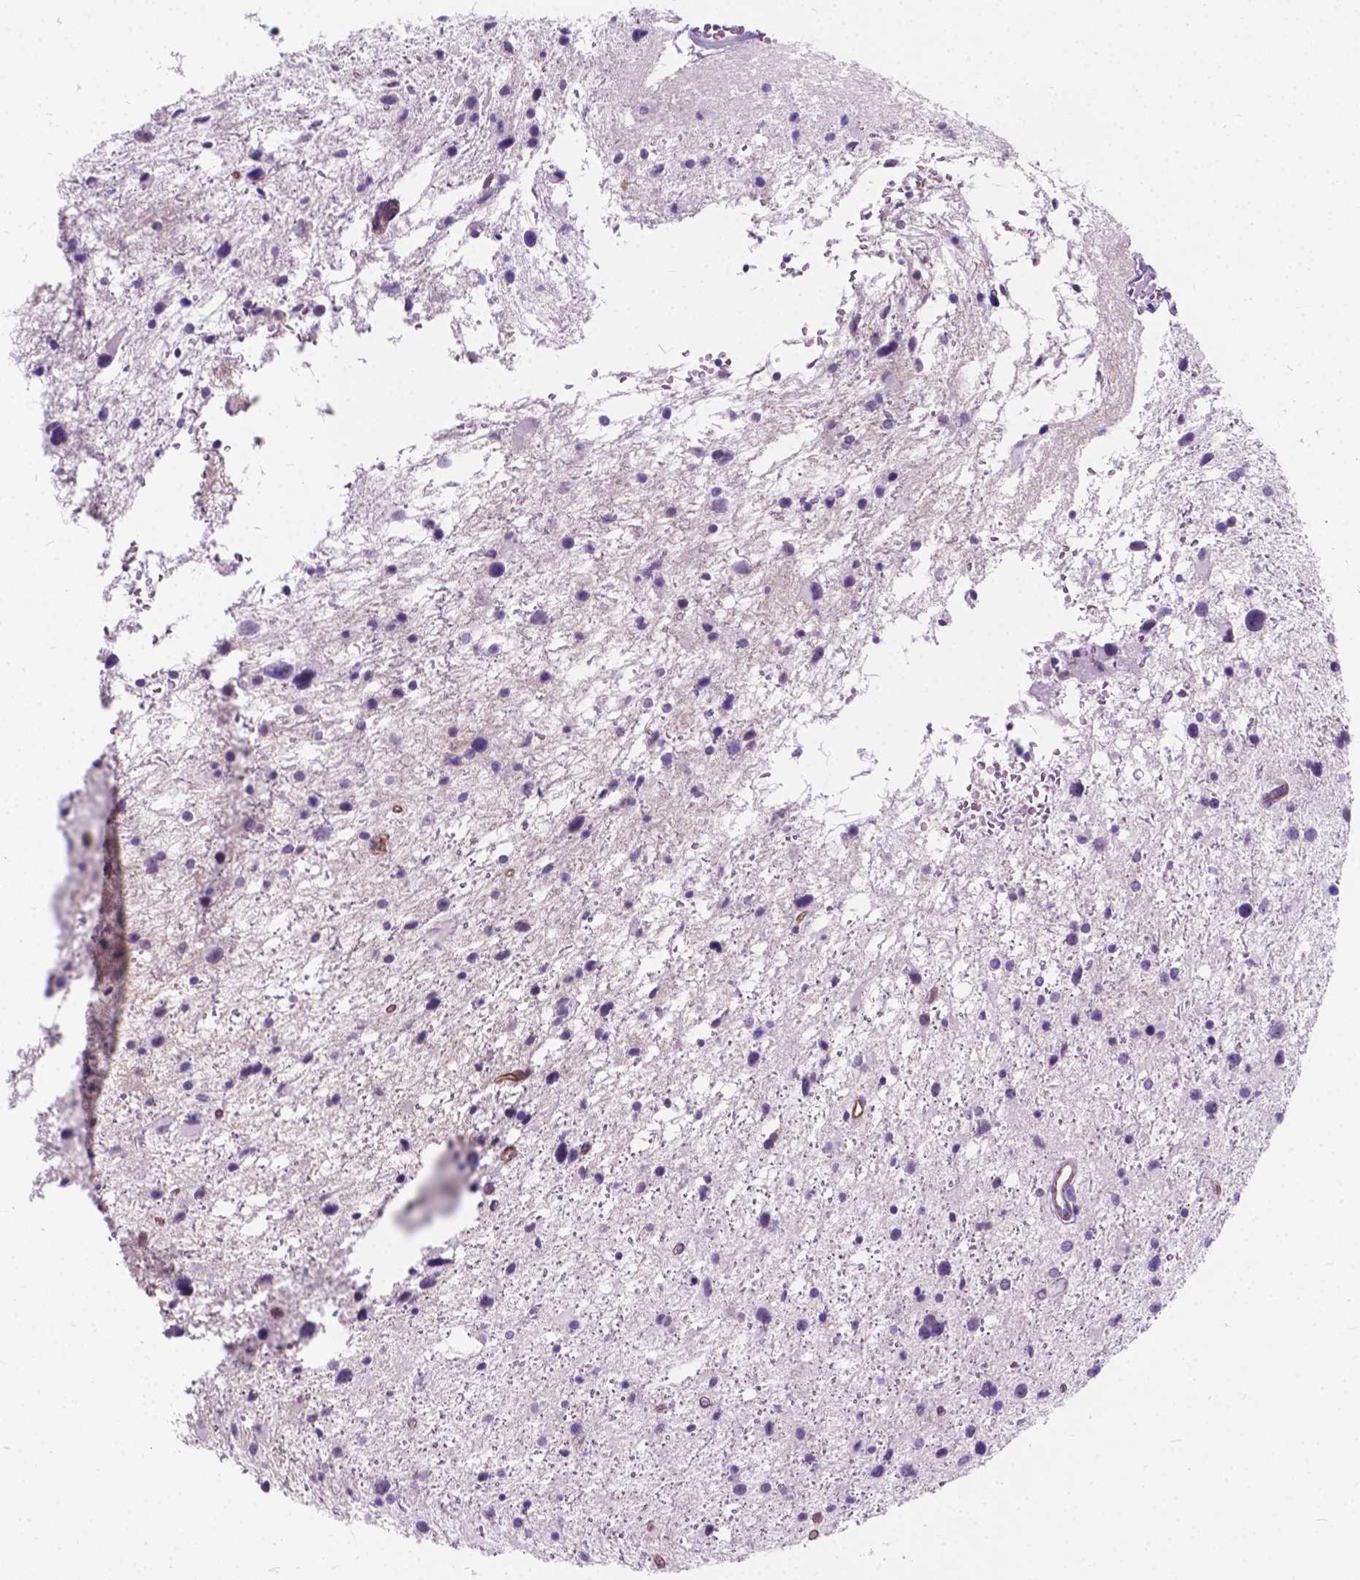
{"staining": {"intensity": "negative", "quantity": "none", "location": "none"}, "tissue": "glioma", "cell_type": "Tumor cells", "image_type": "cancer", "snomed": [{"axis": "morphology", "description": "Glioma, malignant, Low grade"}, {"axis": "topography", "description": "Brain"}], "caption": "Immunohistochemical staining of human glioma shows no significant staining in tumor cells.", "gene": "KIAA0040", "patient": {"sex": "female", "age": 32}}